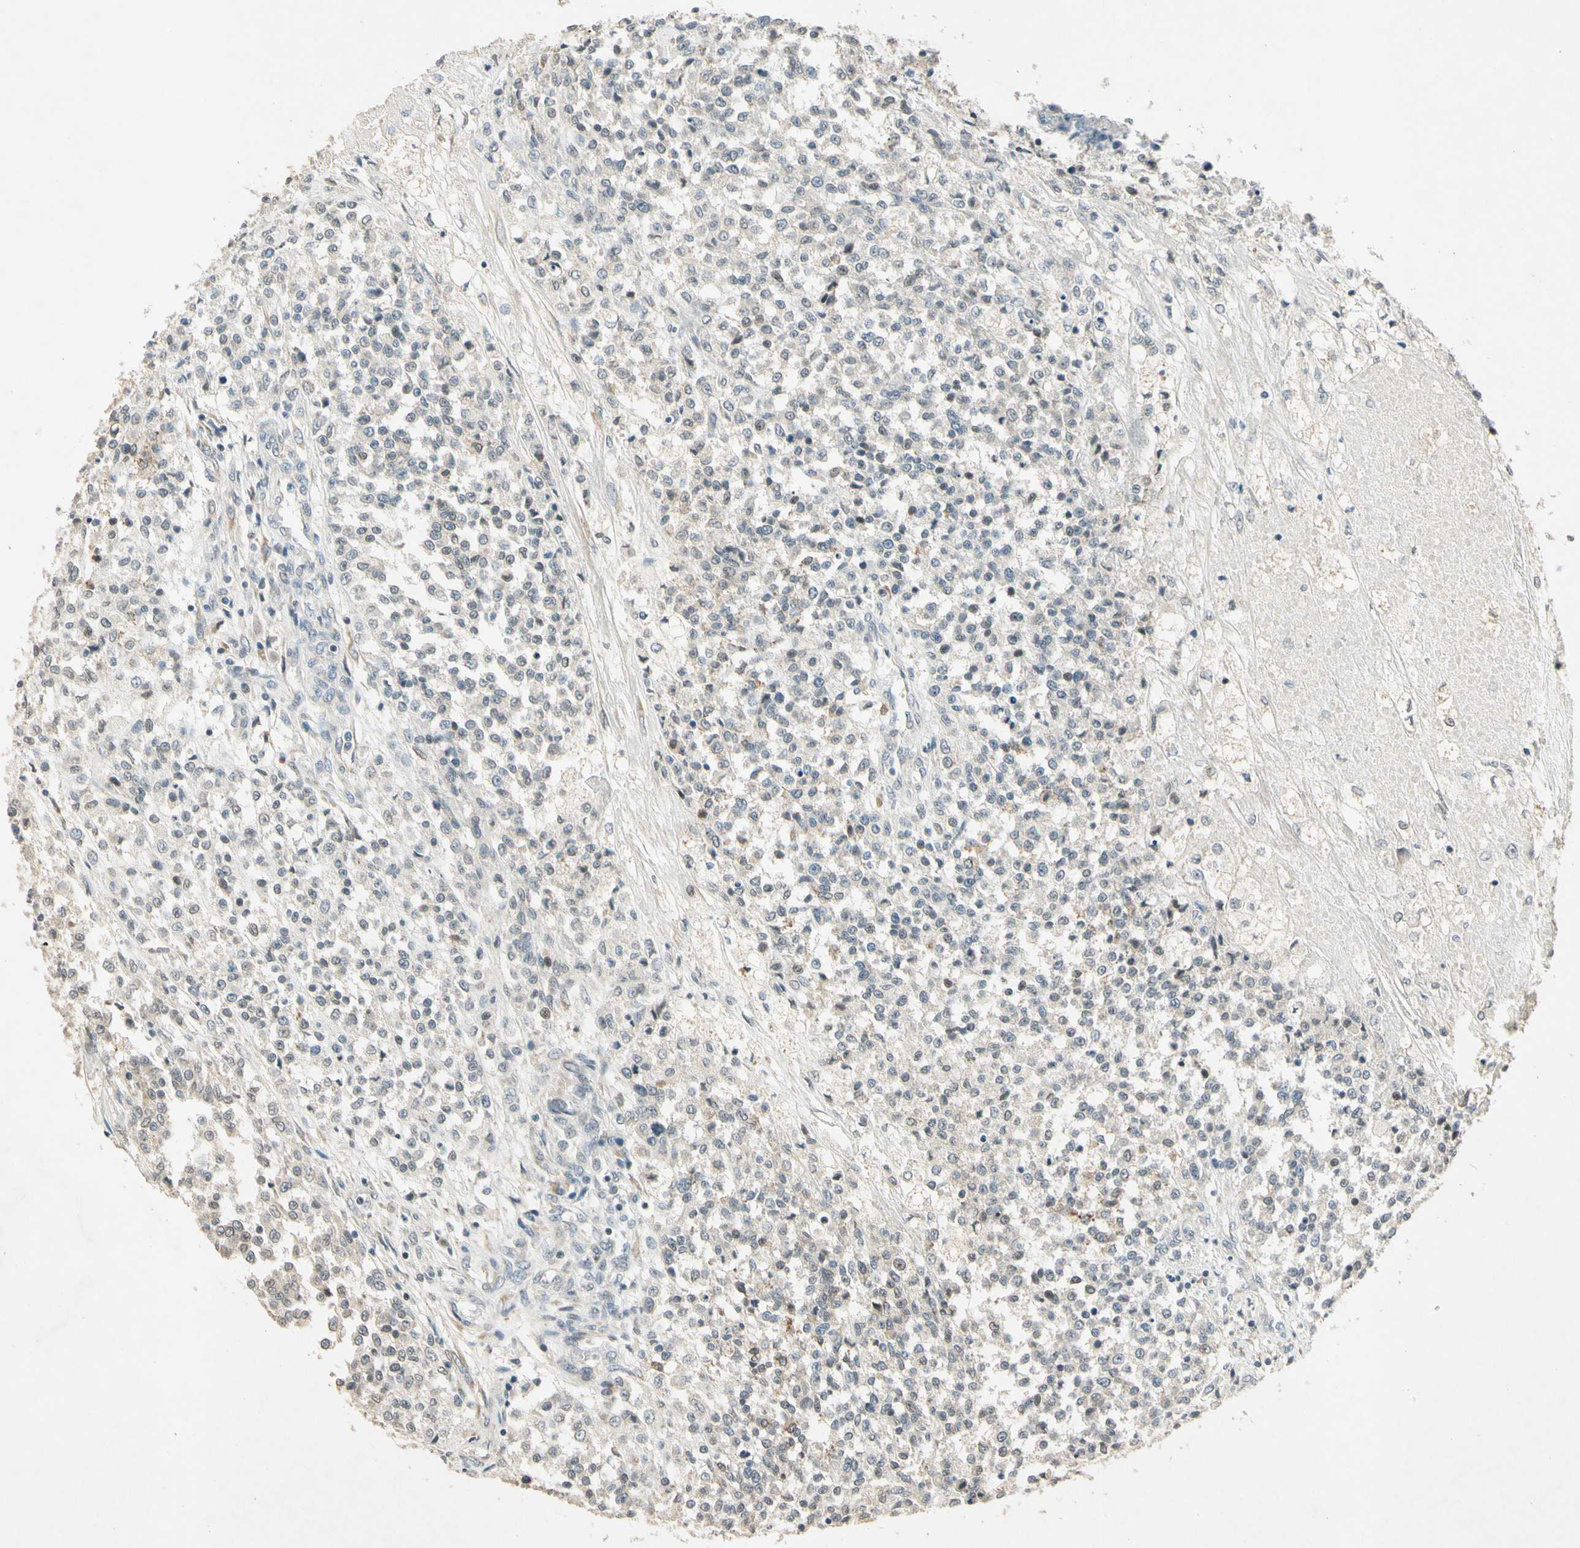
{"staining": {"intensity": "weak", "quantity": "25%-75%", "location": "cytoplasmic/membranous"}, "tissue": "testis cancer", "cell_type": "Tumor cells", "image_type": "cancer", "snomed": [{"axis": "morphology", "description": "Seminoma, NOS"}, {"axis": "topography", "description": "Testis"}], "caption": "Testis cancer stained with DAB IHC displays low levels of weak cytoplasmic/membranous staining in about 25%-75% of tumor cells.", "gene": "ZBTB4", "patient": {"sex": "male", "age": 59}}